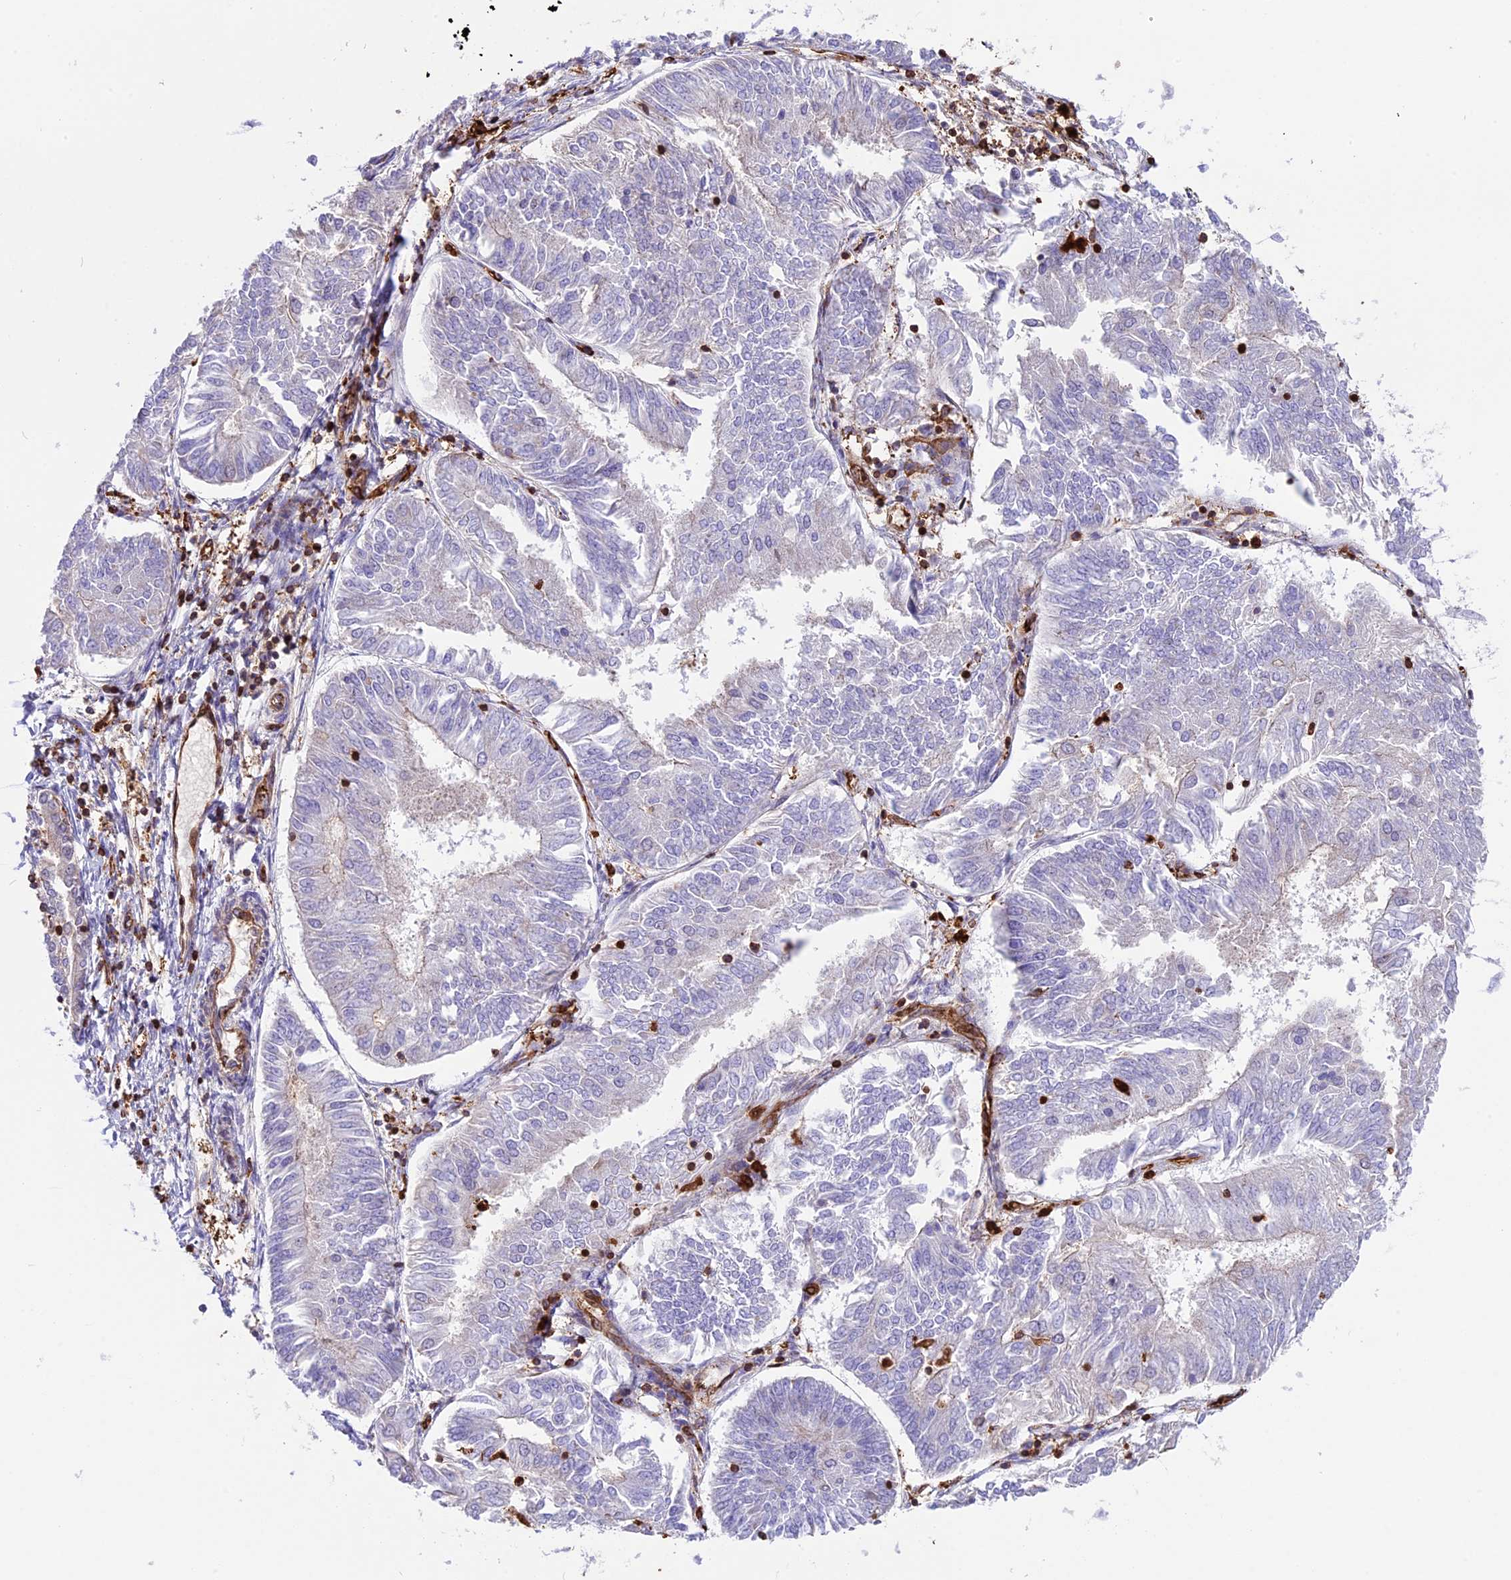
{"staining": {"intensity": "negative", "quantity": "none", "location": "none"}, "tissue": "endometrial cancer", "cell_type": "Tumor cells", "image_type": "cancer", "snomed": [{"axis": "morphology", "description": "Adenocarcinoma, NOS"}, {"axis": "topography", "description": "Endometrium"}], "caption": "Endometrial cancer was stained to show a protein in brown. There is no significant staining in tumor cells.", "gene": "CD99L2", "patient": {"sex": "female", "age": 58}}